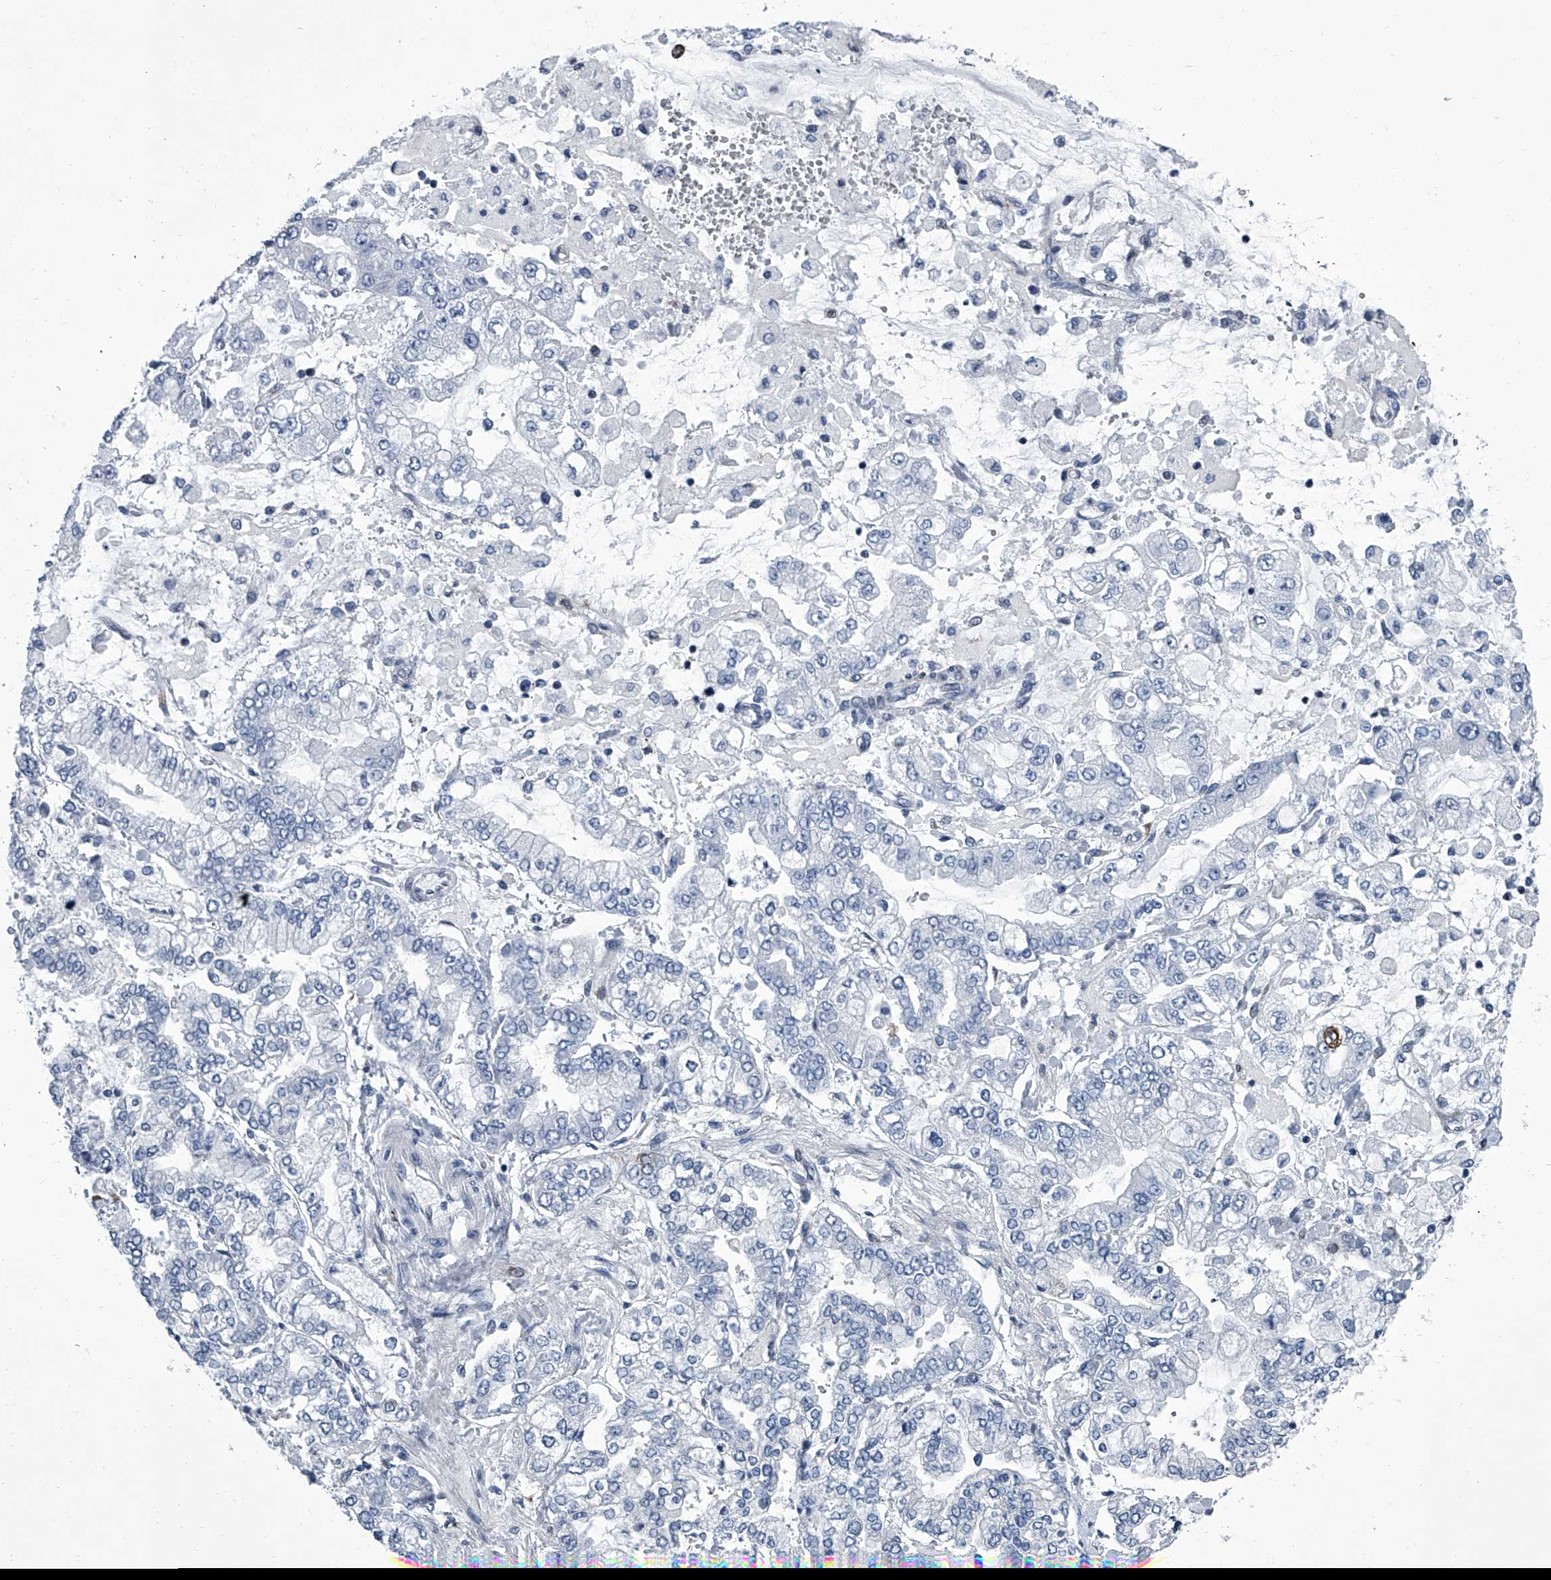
{"staining": {"intensity": "negative", "quantity": "none", "location": "none"}, "tissue": "stomach cancer", "cell_type": "Tumor cells", "image_type": "cancer", "snomed": [{"axis": "morphology", "description": "Normal tissue, NOS"}, {"axis": "morphology", "description": "Adenocarcinoma, NOS"}, {"axis": "topography", "description": "Stomach, upper"}, {"axis": "topography", "description": "Stomach"}], "caption": "Immunohistochemistry photomicrograph of human stomach cancer stained for a protein (brown), which displays no expression in tumor cells. Brightfield microscopy of immunohistochemistry stained with DAB (3,3'-diaminobenzidine) (brown) and hematoxylin (blue), captured at high magnification.", "gene": "PPP2R5D", "patient": {"sex": "male", "age": 76}}